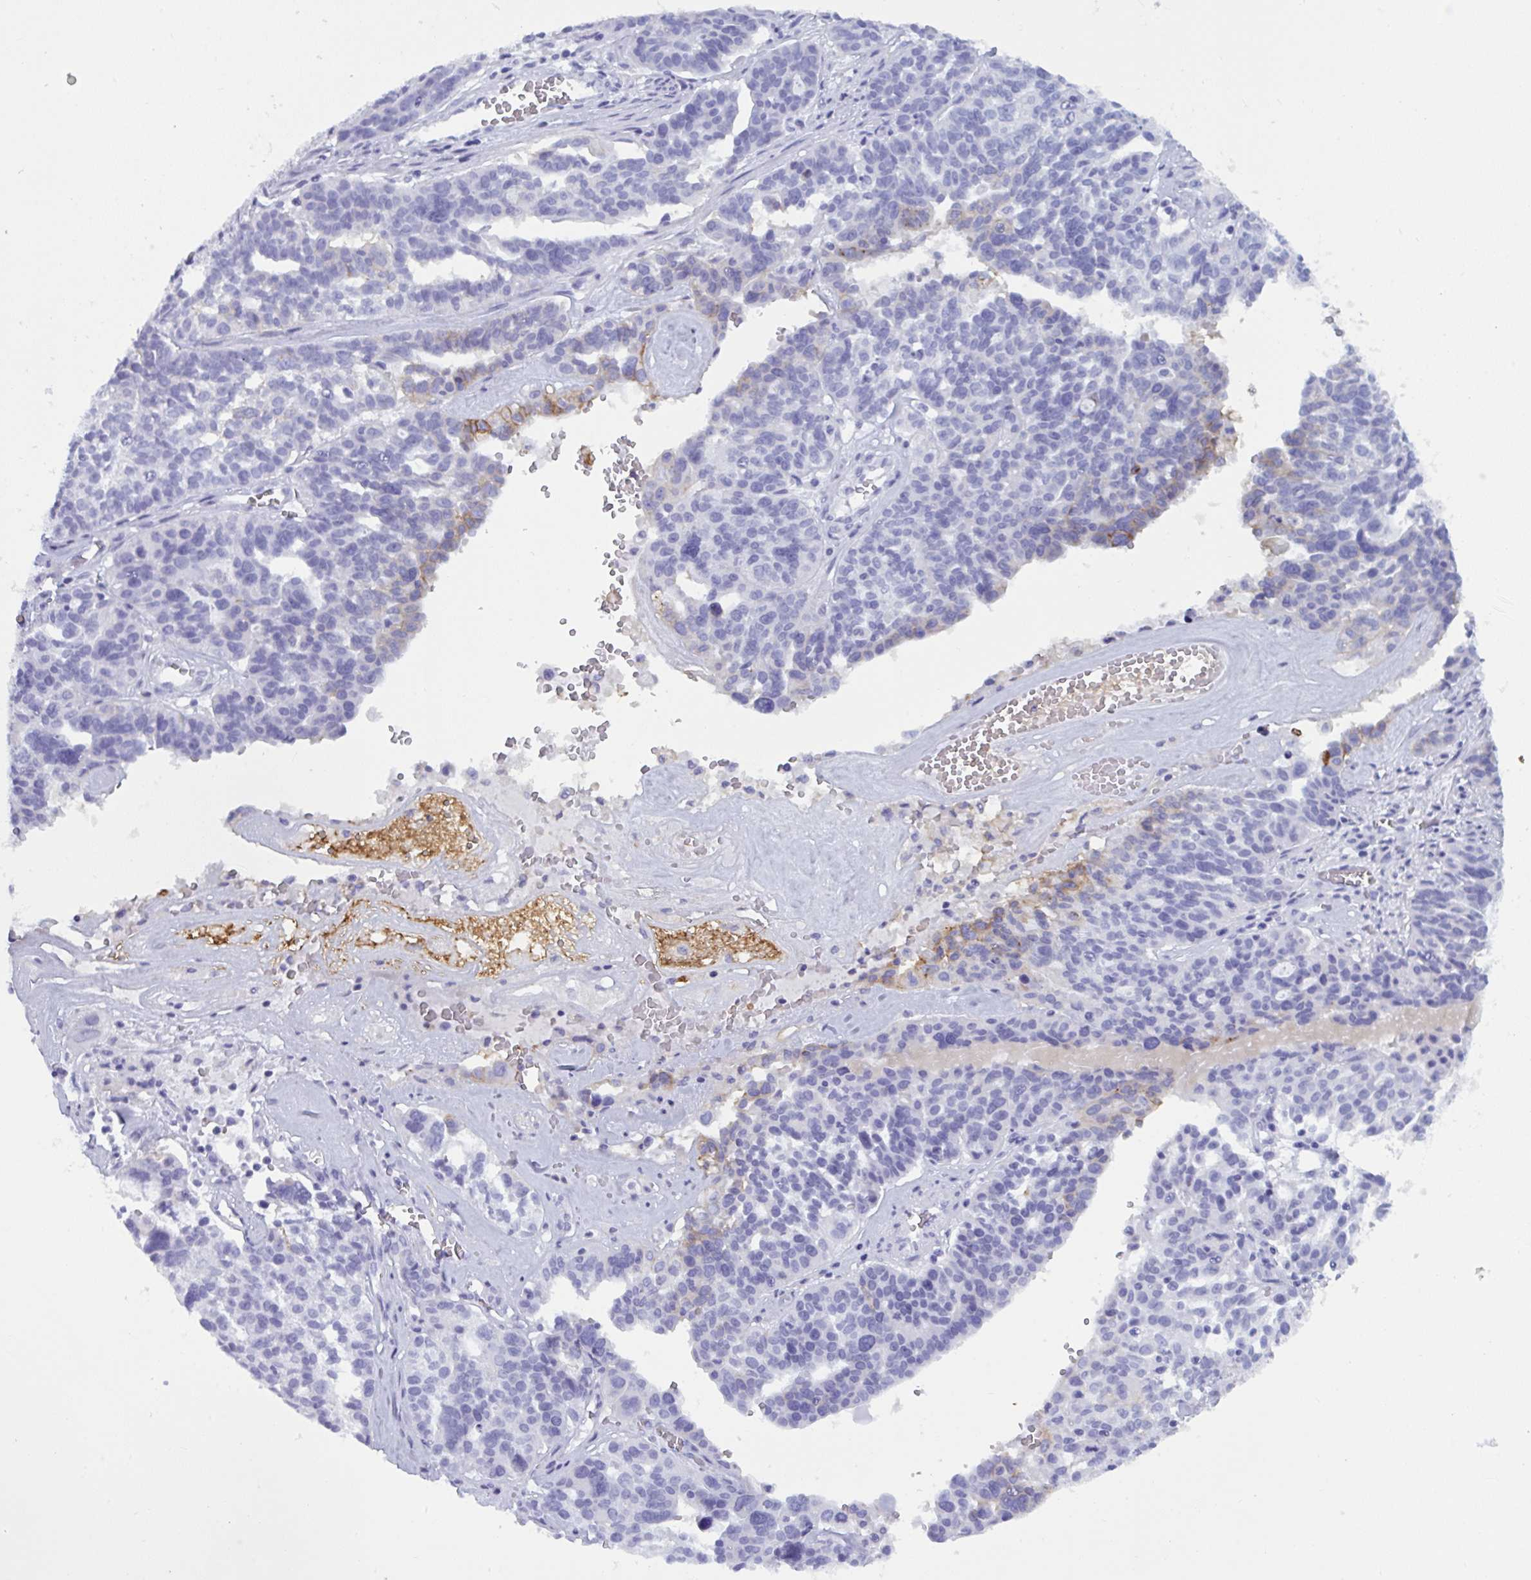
{"staining": {"intensity": "negative", "quantity": "none", "location": "none"}, "tissue": "ovarian cancer", "cell_type": "Tumor cells", "image_type": "cancer", "snomed": [{"axis": "morphology", "description": "Cystadenocarcinoma, serous, NOS"}, {"axis": "topography", "description": "Ovary"}], "caption": "Protein analysis of ovarian serous cystadenocarcinoma demonstrates no significant positivity in tumor cells.", "gene": "SLC2A1", "patient": {"sex": "female", "age": 59}}